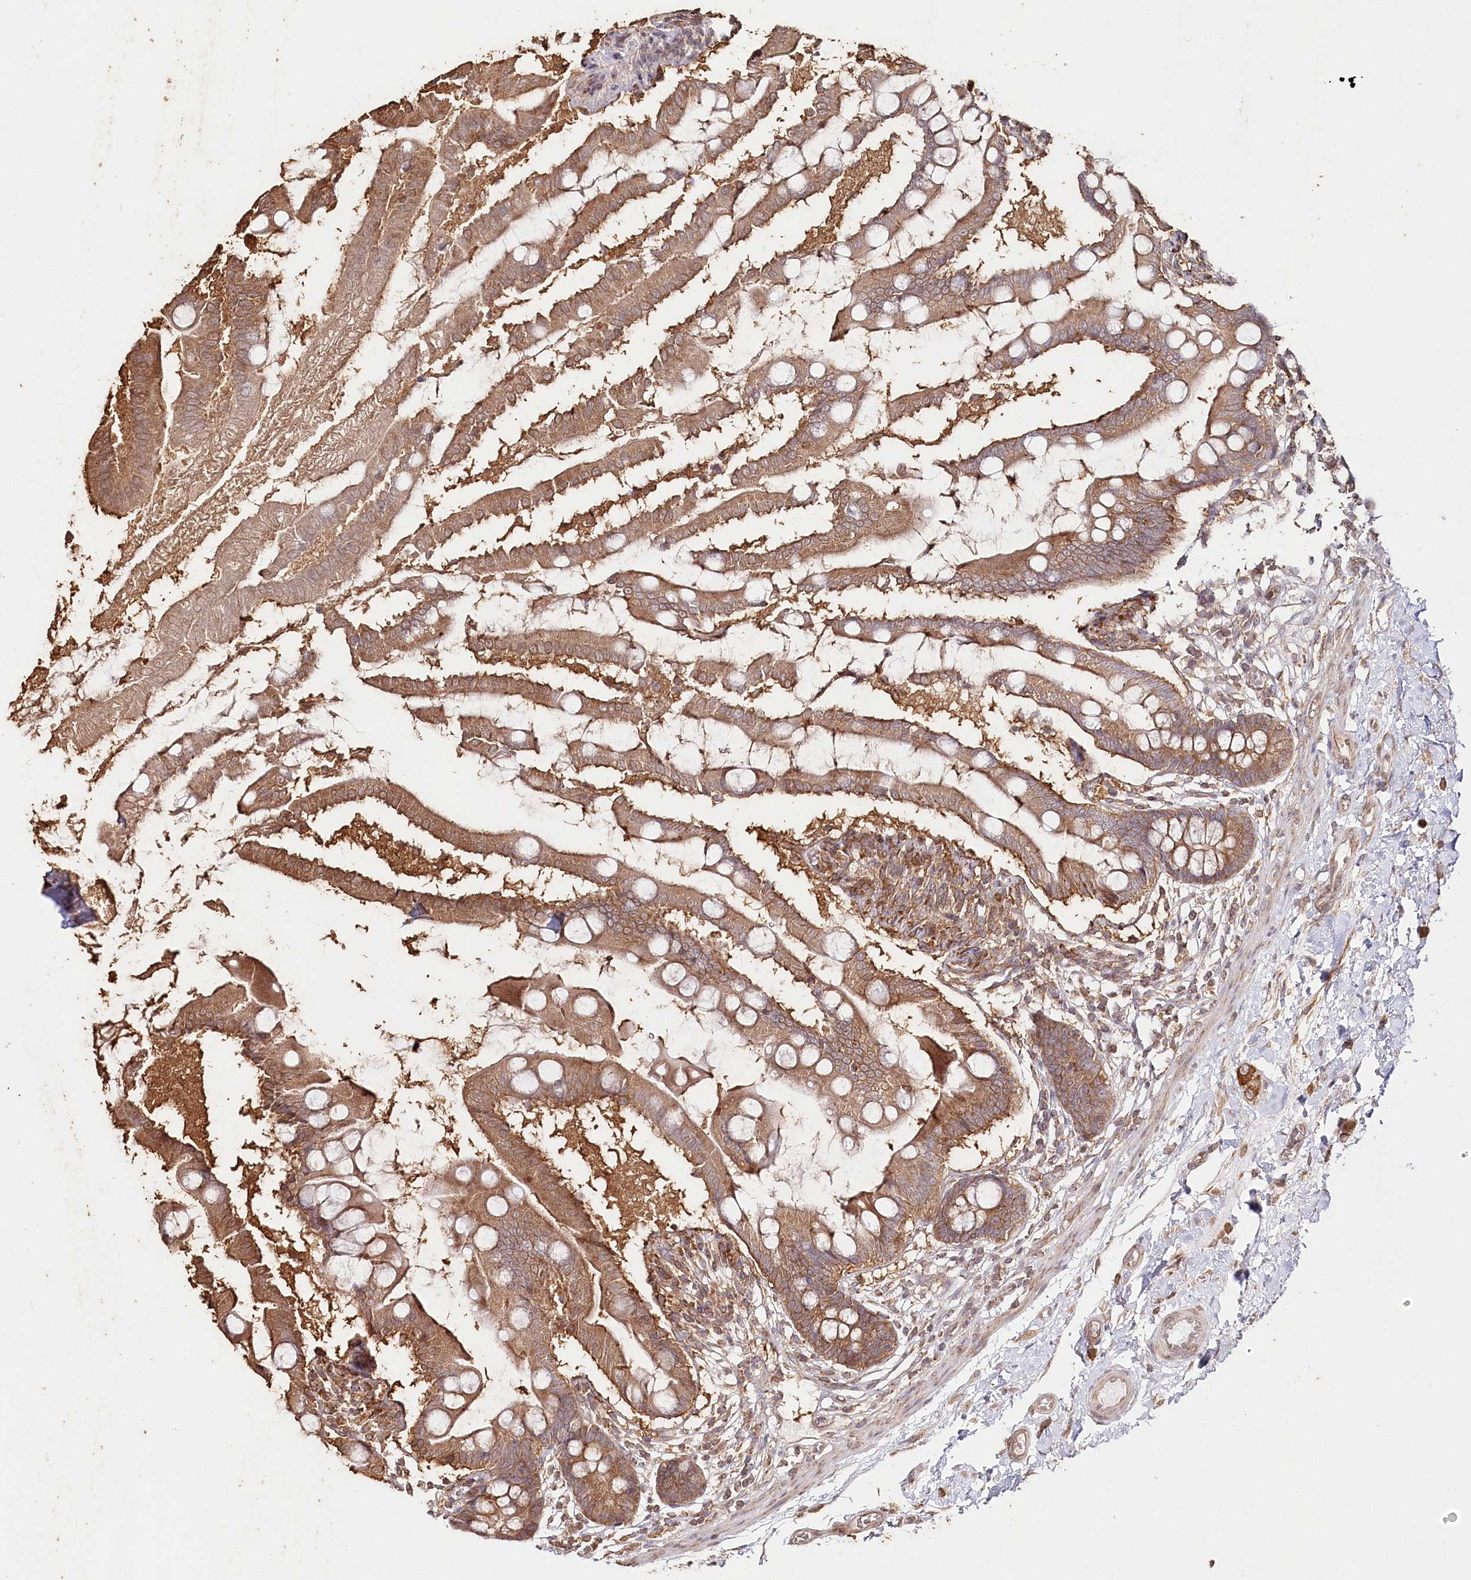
{"staining": {"intensity": "moderate", "quantity": ">75%", "location": "cytoplasmic/membranous"}, "tissue": "small intestine", "cell_type": "Glandular cells", "image_type": "normal", "snomed": [{"axis": "morphology", "description": "Normal tissue, NOS"}, {"axis": "topography", "description": "Small intestine"}], "caption": "The histopathology image displays staining of unremarkable small intestine, revealing moderate cytoplasmic/membranous protein staining (brown color) within glandular cells.", "gene": "OTUD4", "patient": {"sex": "female", "age": 56}}